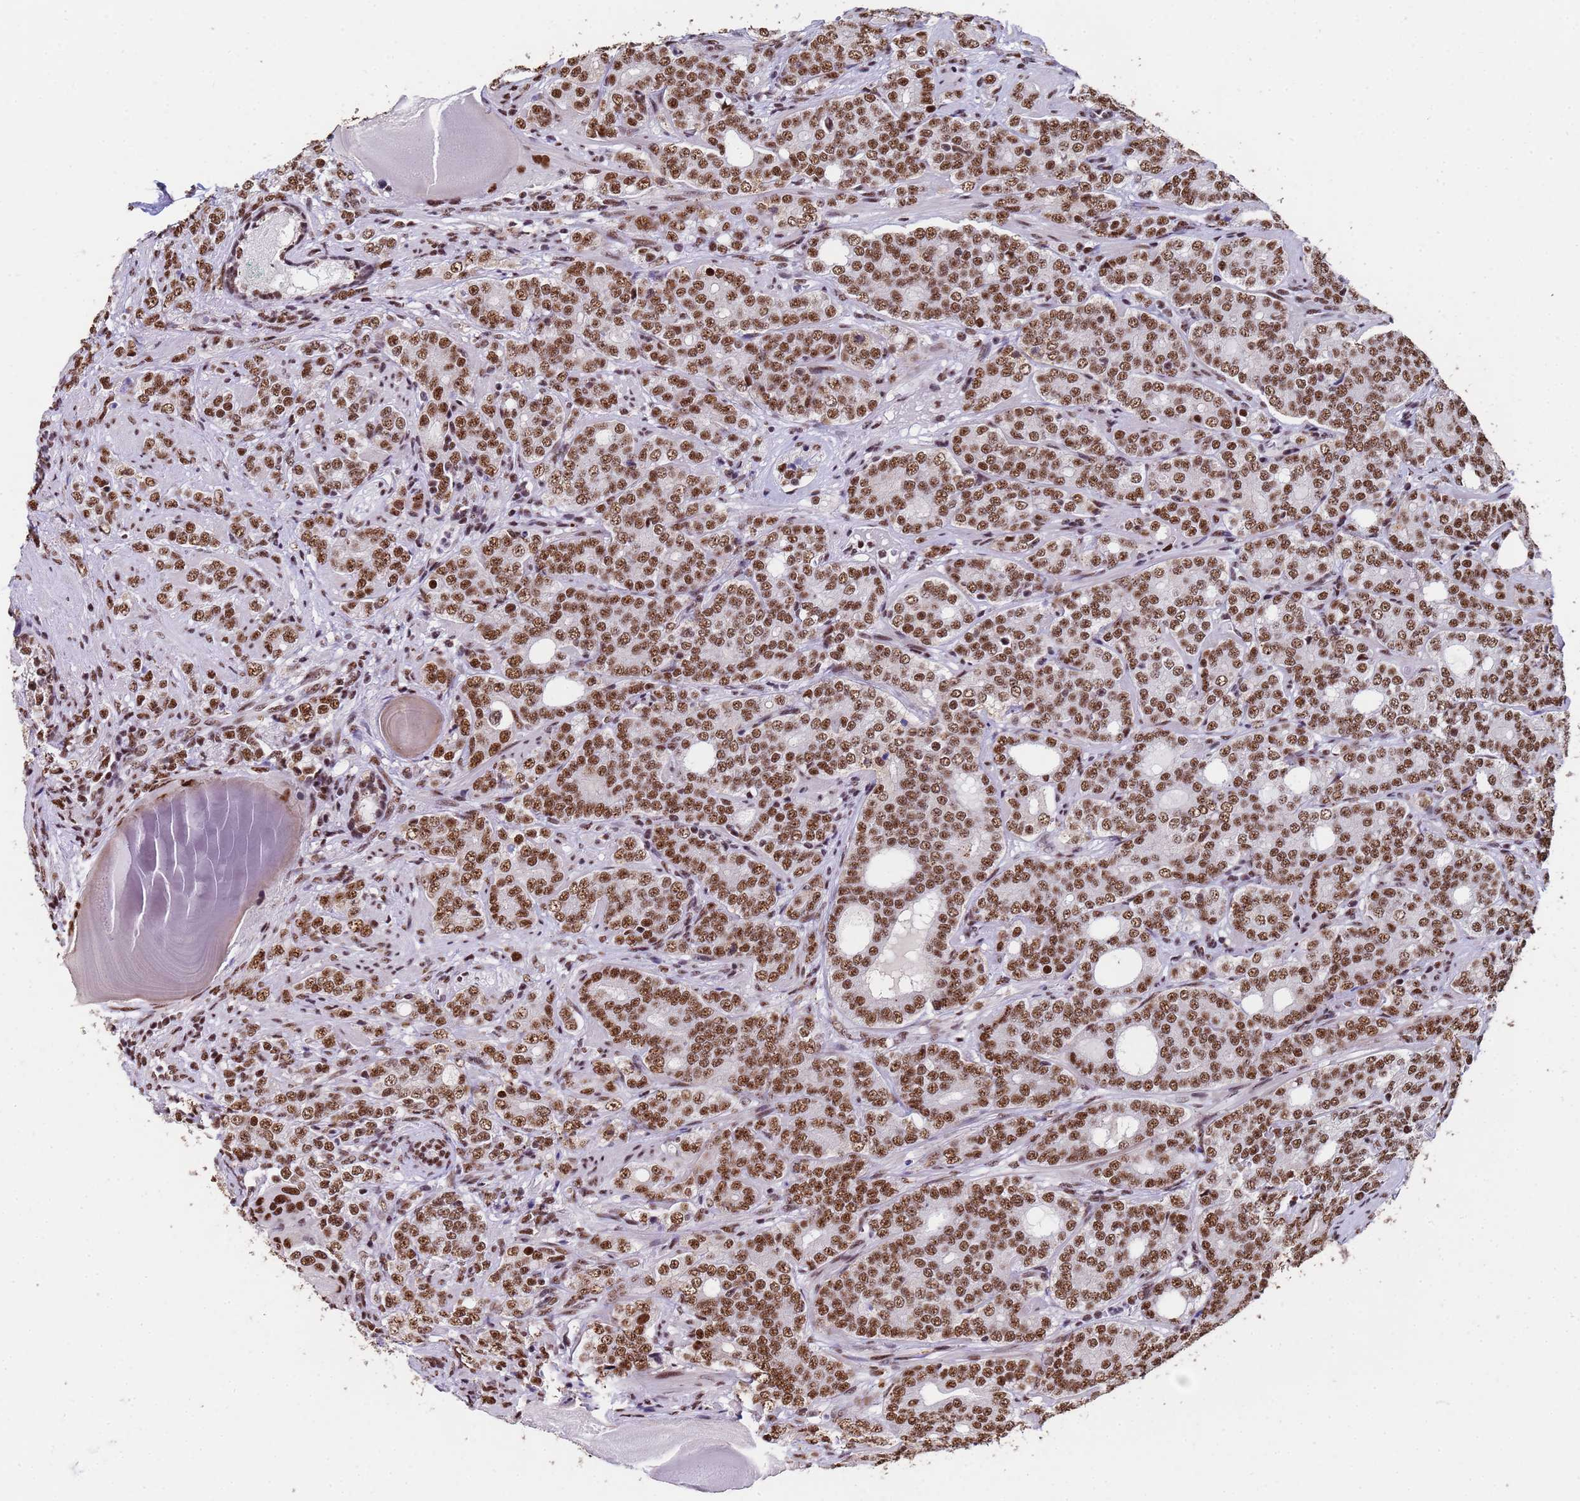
{"staining": {"intensity": "moderate", "quantity": ">75%", "location": "nuclear"}, "tissue": "prostate cancer", "cell_type": "Tumor cells", "image_type": "cancer", "snomed": [{"axis": "morphology", "description": "Adenocarcinoma, High grade"}, {"axis": "topography", "description": "Prostate"}], "caption": "Immunohistochemical staining of human high-grade adenocarcinoma (prostate) shows moderate nuclear protein positivity in approximately >75% of tumor cells.", "gene": "SF3B2", "patient": {"sex": "male", "age": 64}}